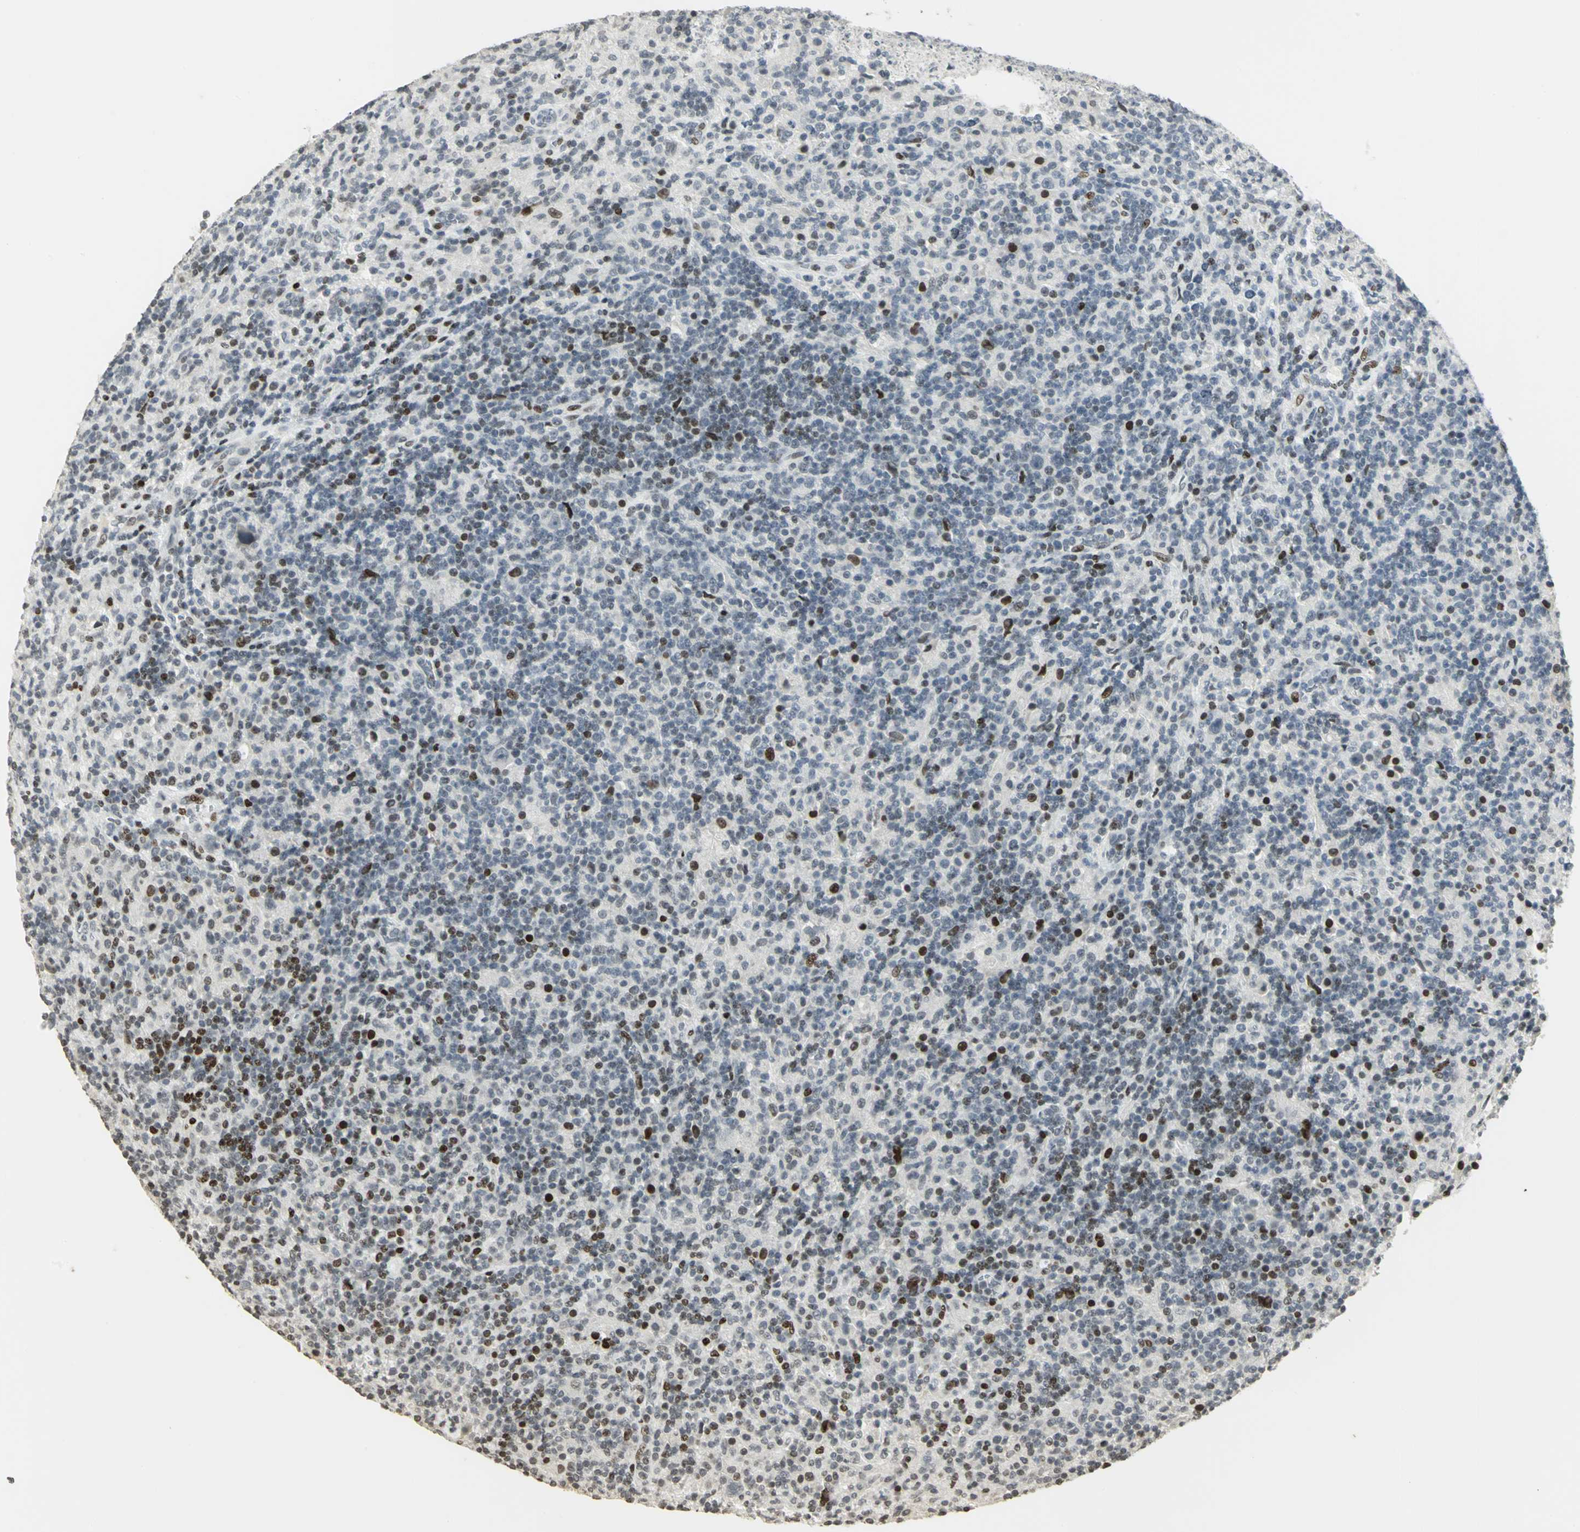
{"staining": {"intensity": "strong", "quantity": "25%-75%", "location": "nuclear"}, "tissue": "lymphoma", "cell_type": "Tumor cells", "image_type": "cancer", "snomed": [{"axis": "morphology", "description": "Hodgkin's disease, NOS"}, {"axis": "topography", "description": "Lymph node"}], "caption": "Immunohistochemistry of human Hodgkin's disease shows high levels of strong nuclear expression in about 25%-75% of tumor cells. Nuclei are stained in blue.", "gene": "KDM1A", "patient": {"sex": "male", "age": 70}}